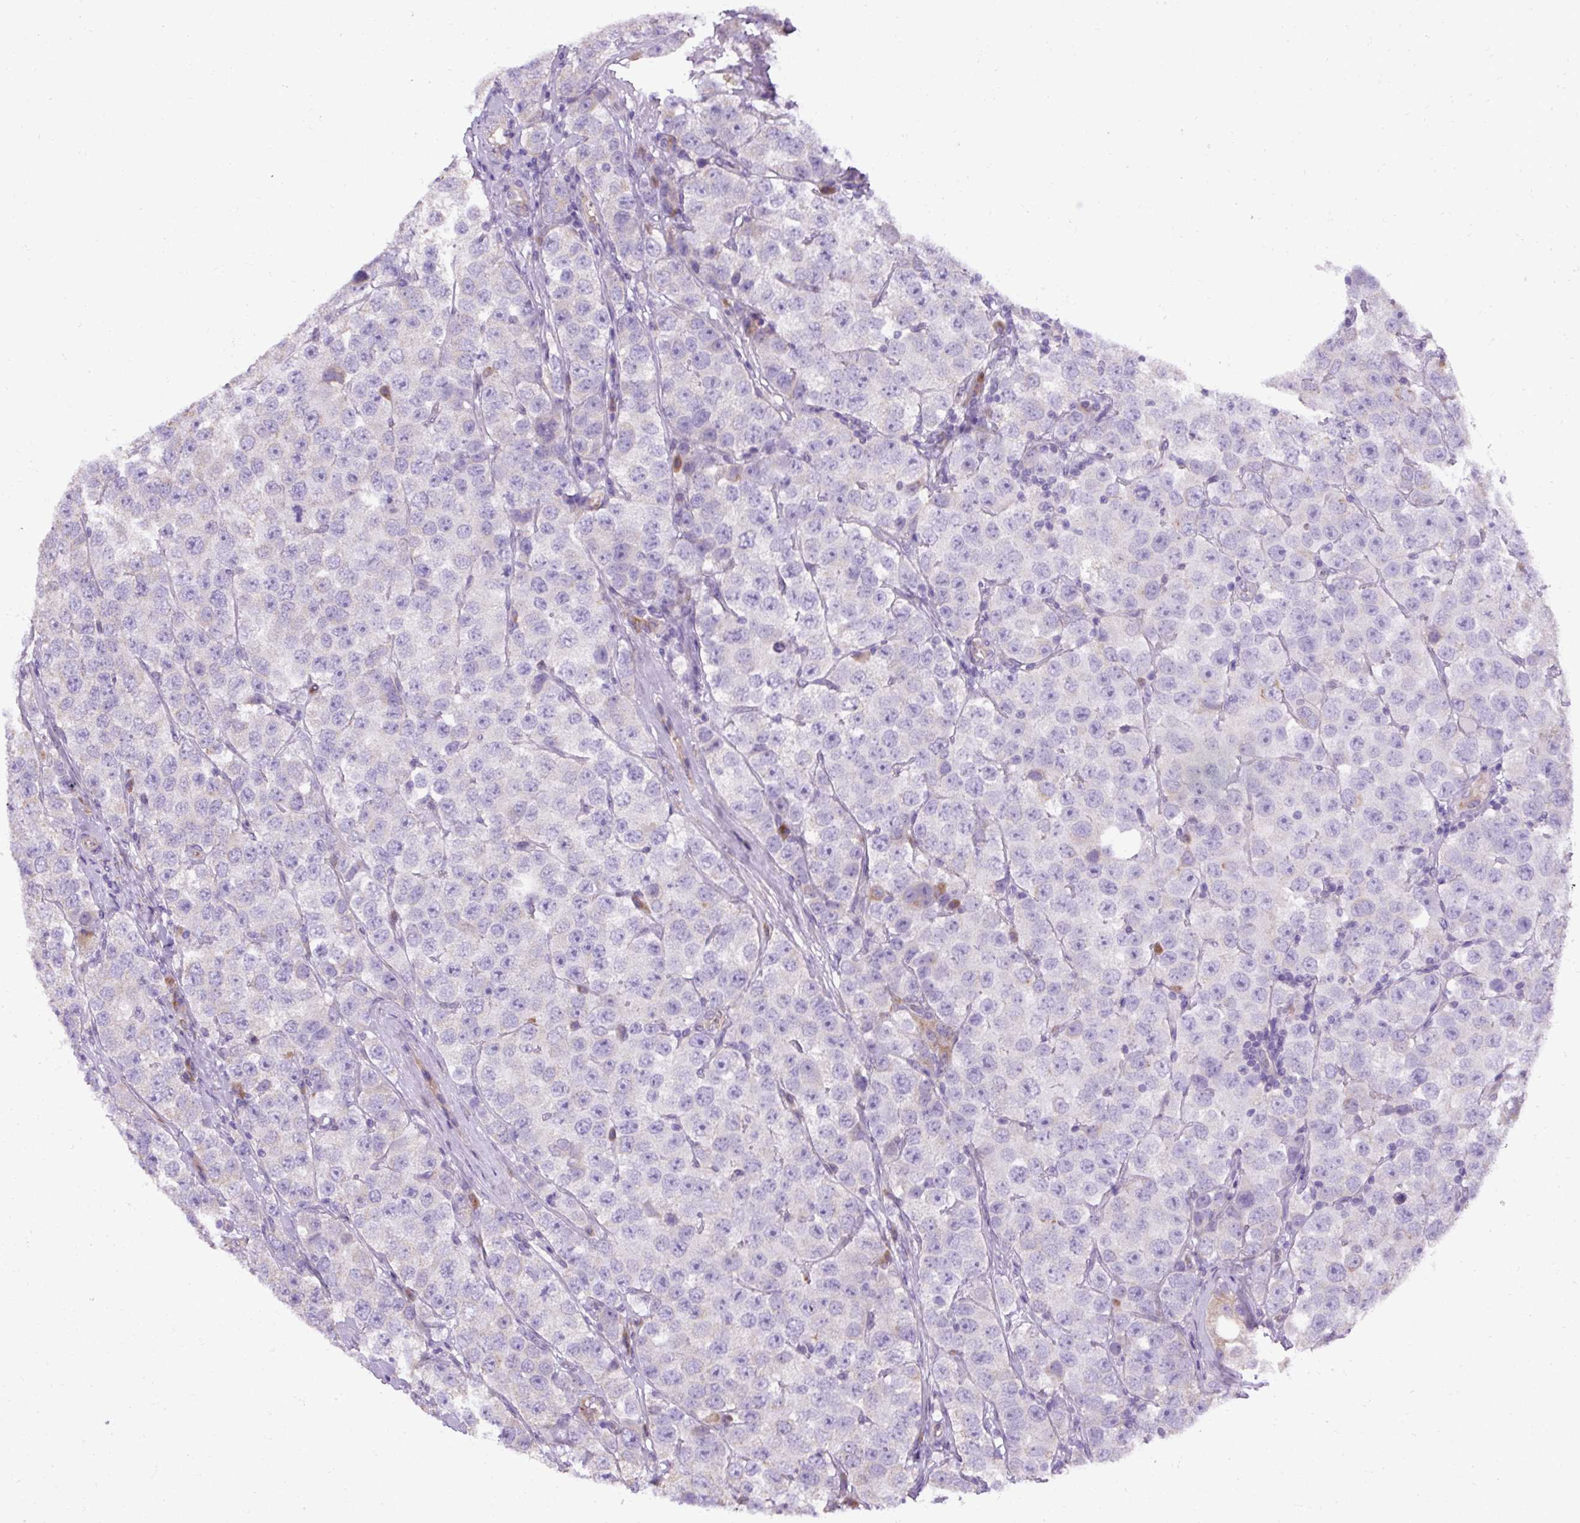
{"staining": {"intensity": "negative", "quantity": "none", "location": "none"}, "tissue": "testis cancer", "cell_type": "Tumor cells", "image_type": "cancer", "snomed": [{"axis": "morphology", "description": "Seminoma, NOS"}, {"axis": "topography", "description": "Testis"}], "caption": "High power microscopy histopathology image of an immunohistochemistry (IHC) photomicrograph of testis cancer (seminoma), revealing no significant positivity in tumor cells. (DAB IHC visualized using brightfield microscopy, high magnification).", "gene": "FAM149A", "patient": {"sex": "male", "age": 28}}